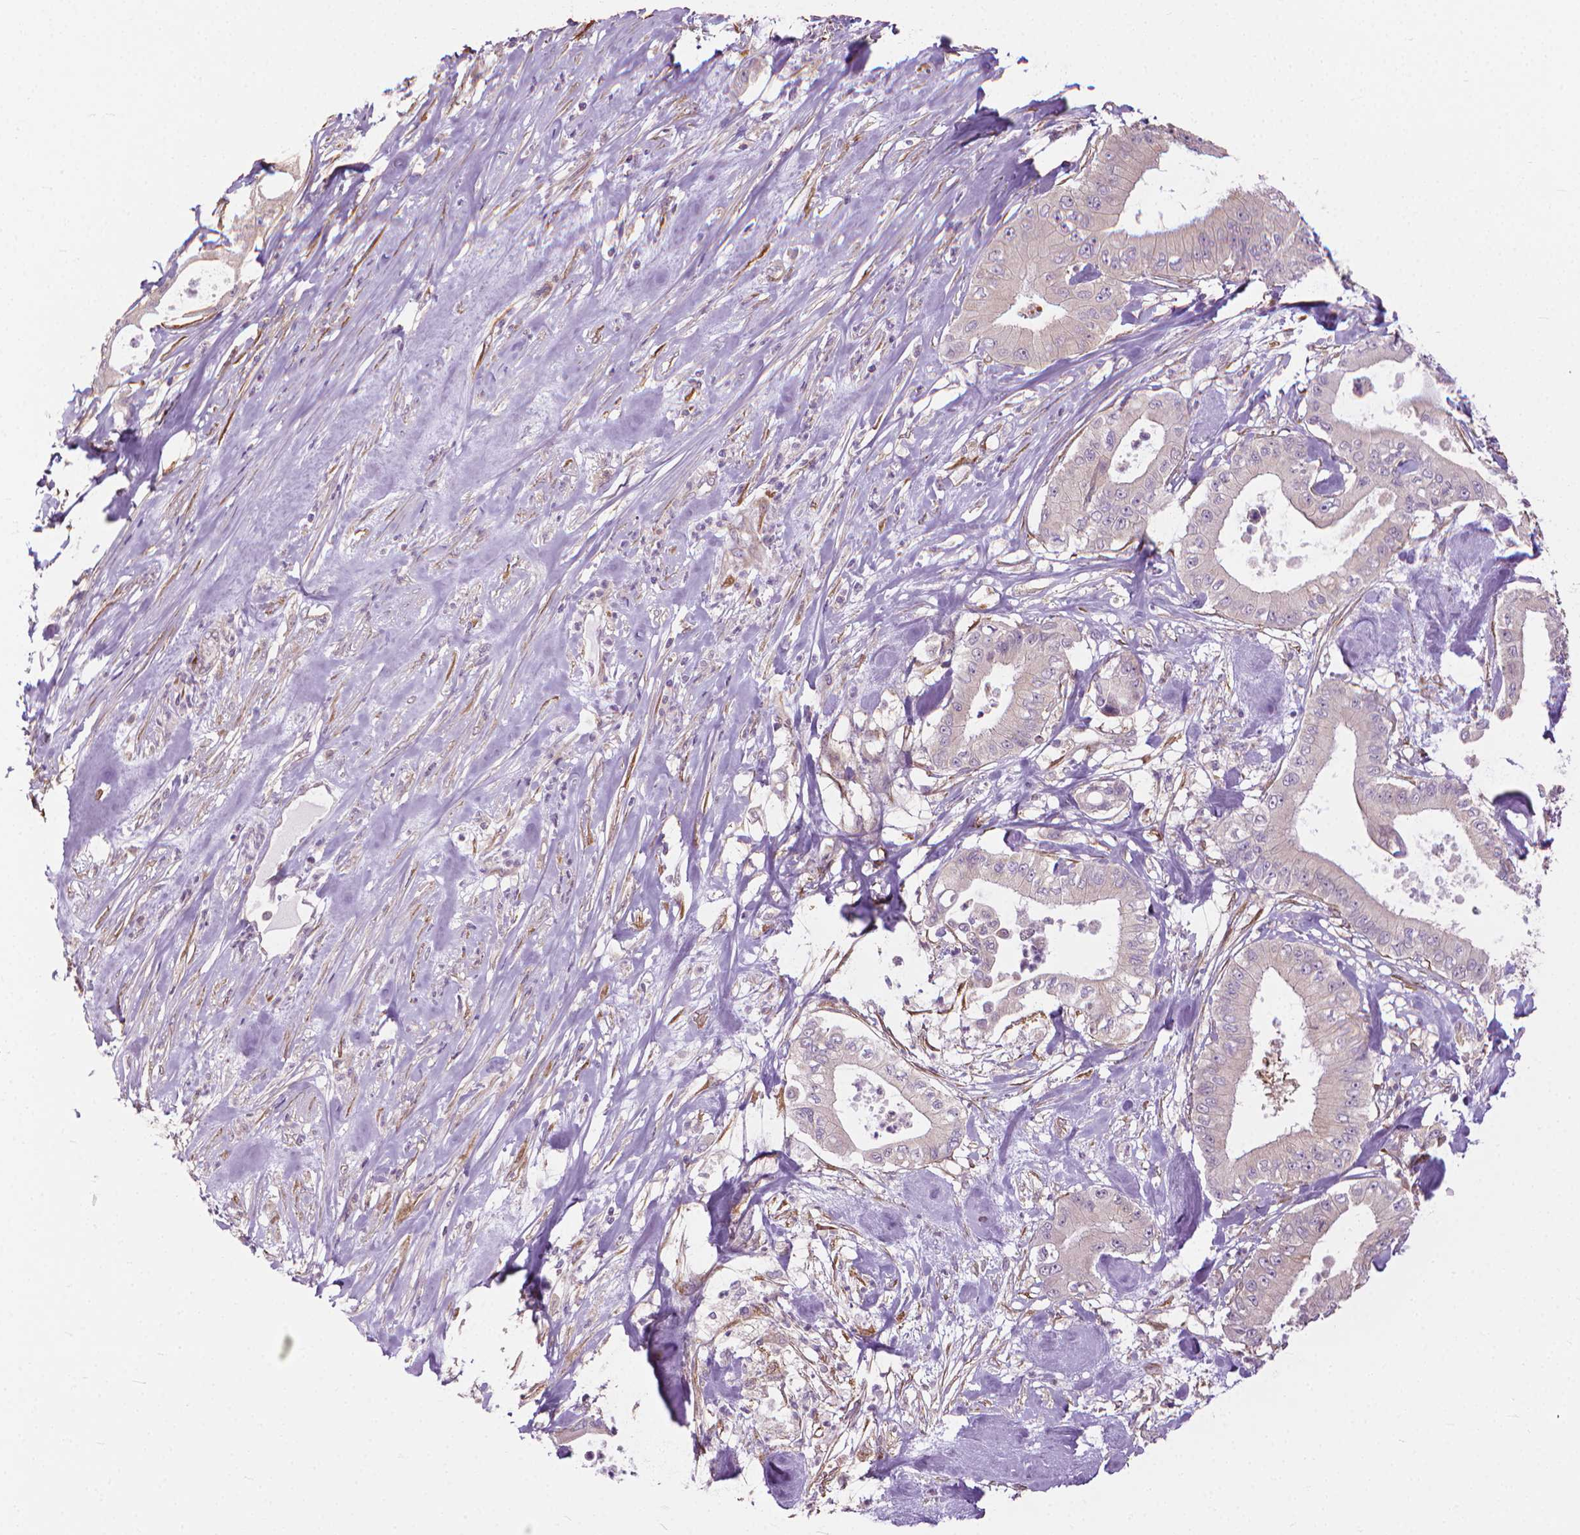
{"staining": {"intensity": "weak", "quantity": "<25%", "location": "cytoplasmic/membranous"}, "tissue": "pancreatic cancer", "cell_type": "Tumor cells", "image_type": "cancer", "snomed": [{"axis": "morphology", "description": "Adenocarcinoma, NOS"}, {"axis": "topography", "description": "Pancreas"}], "caption": "Protein analysis of pancreatic cancer (adenocarcinoma) demonstrates no significant staining in tumor cells. Brightfield microscopy of immunohistochemistry (IHC) stained with DAB (brown) and hematoxylin (blue), captured at high magnification.", "gene": "NUDT1", "patient": {"sex": "male", "age": 71}}